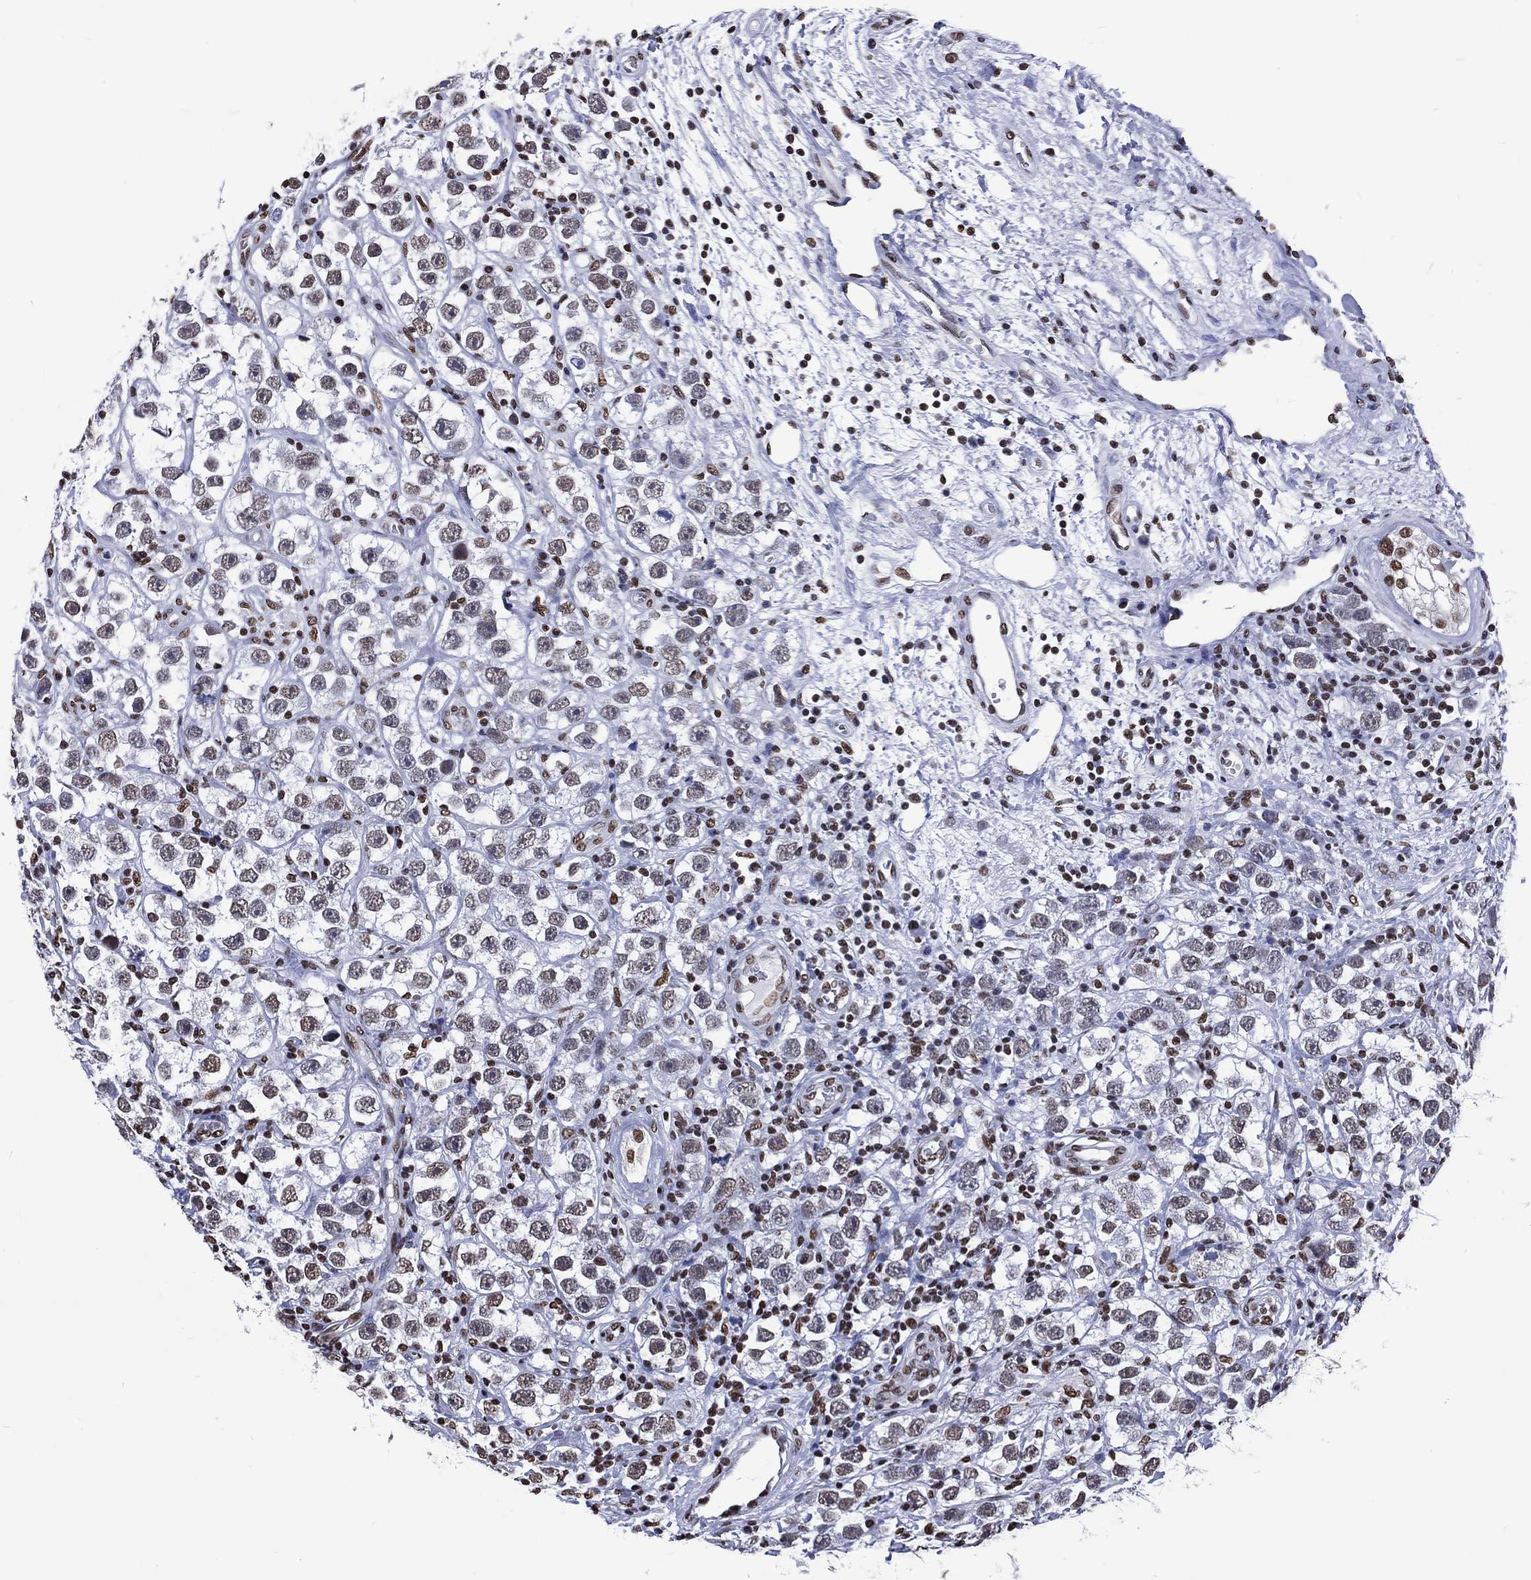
{"staining": {"intensity": "weak", "quantity": "<25%", "location": "nuclear"}, "tissue": "testis cancer", "cell_type": "Tumor cells", "image_type": "cancer", "snomed": [{"axis": "morphology", "description": "Seminoma, NOS"}, {"axis": "topography", "description": "Testis"}], "caption": "This is a histopathology image of IHC staining of testis cancer (seminoma), which shows no positivity in tumor cells. The staining was performed using DAB (3,3'-diaminobenzidine) to visualize the protein expression in brown, while the nuclei were stained in blue with hematoxylin (Magnification: 20x).", "gene": "RETREG2", "patient": {"sex": "male", "age": 26}}